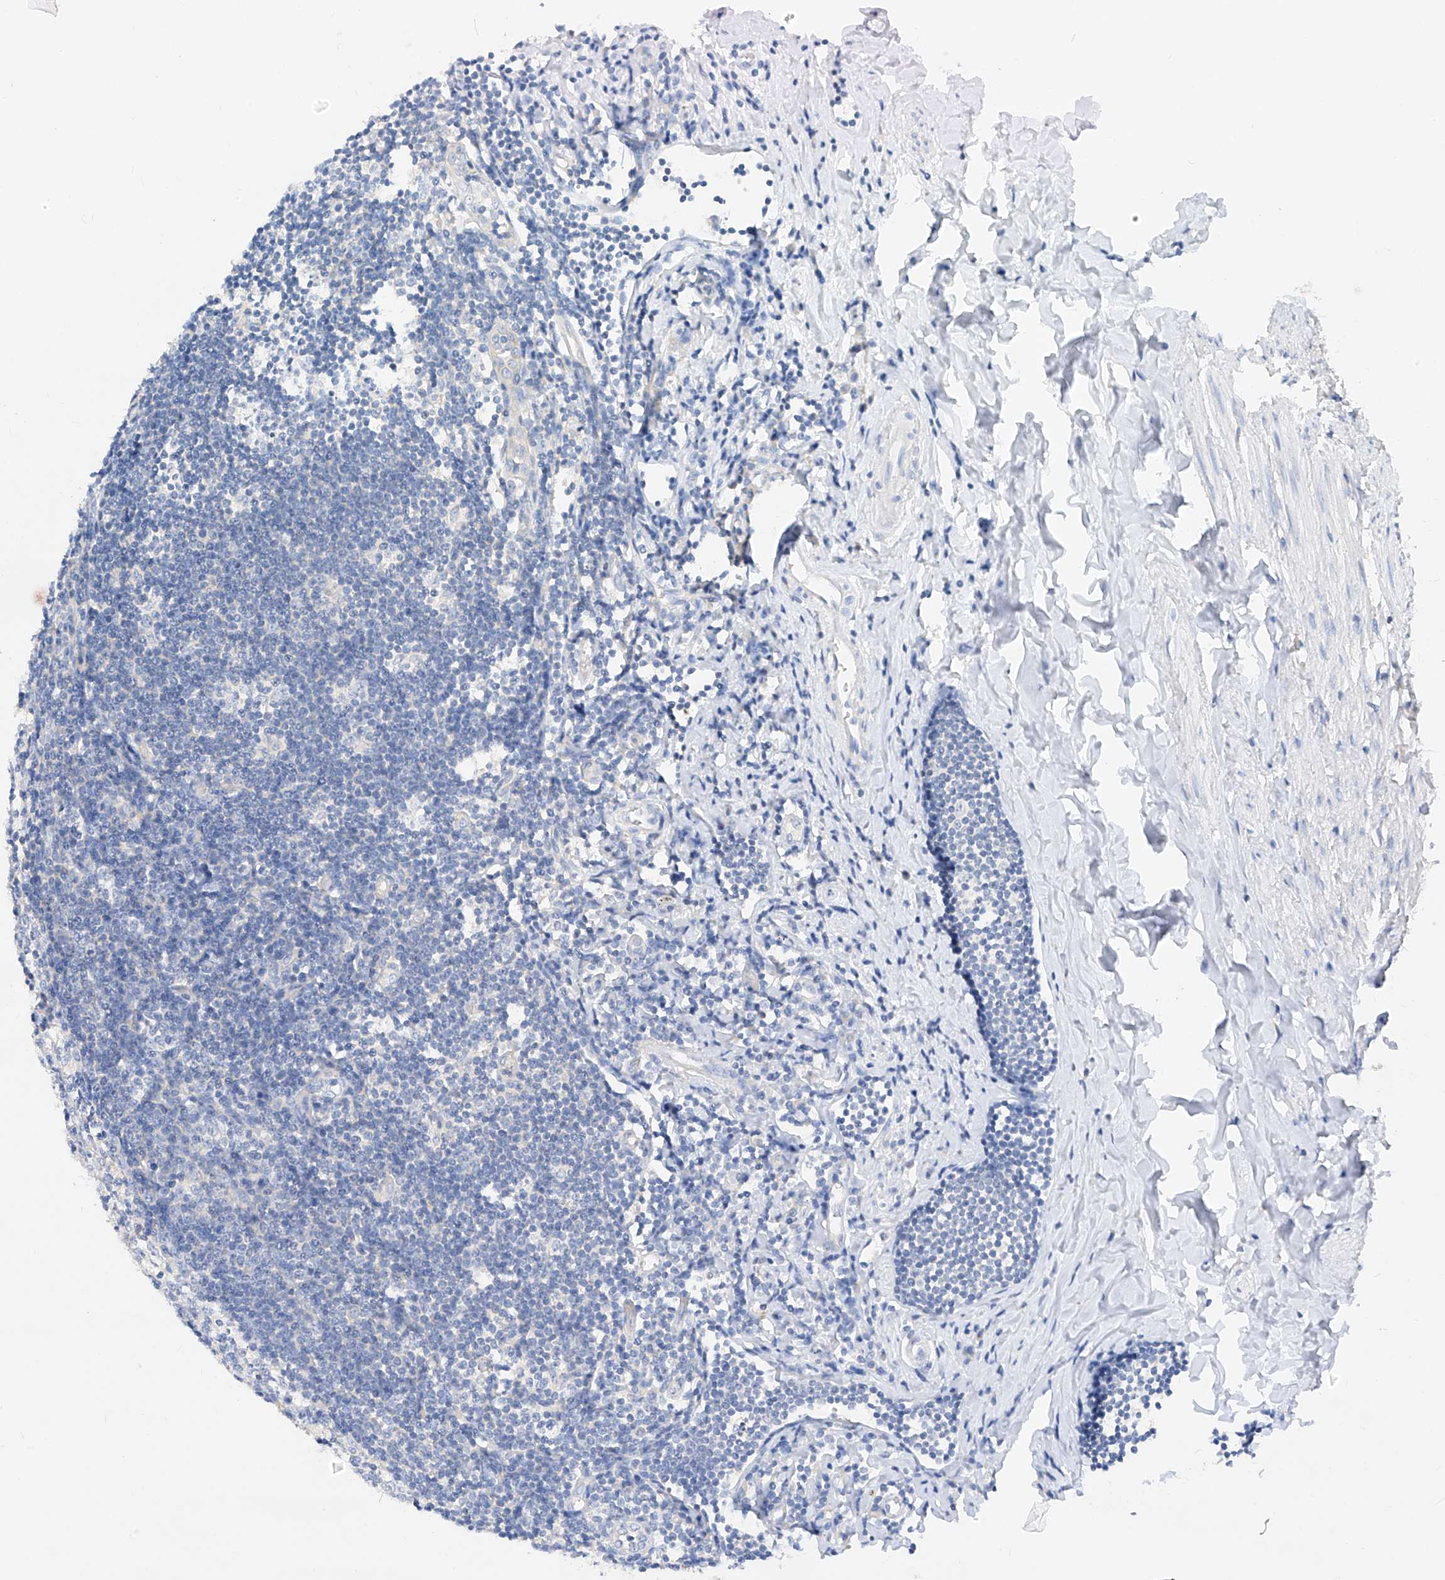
{"staining": {"intensity": "negative", "quantity": "none", "location": "none"}, "tissue": "appendix", "cell_type": "Glandular cells", "image_type": "normal", "snomed": [{"axis": "morphology", "description": "Normal tissue, NOS"}, {"axis": "topography", "description": "Appendix"}], "caption": "The immunohistochemistry photomicrograph has no significant expression in glandular cells of appendix.", "gene": "ZZEF1", "patient": {"sex": "female", "age": 54}}